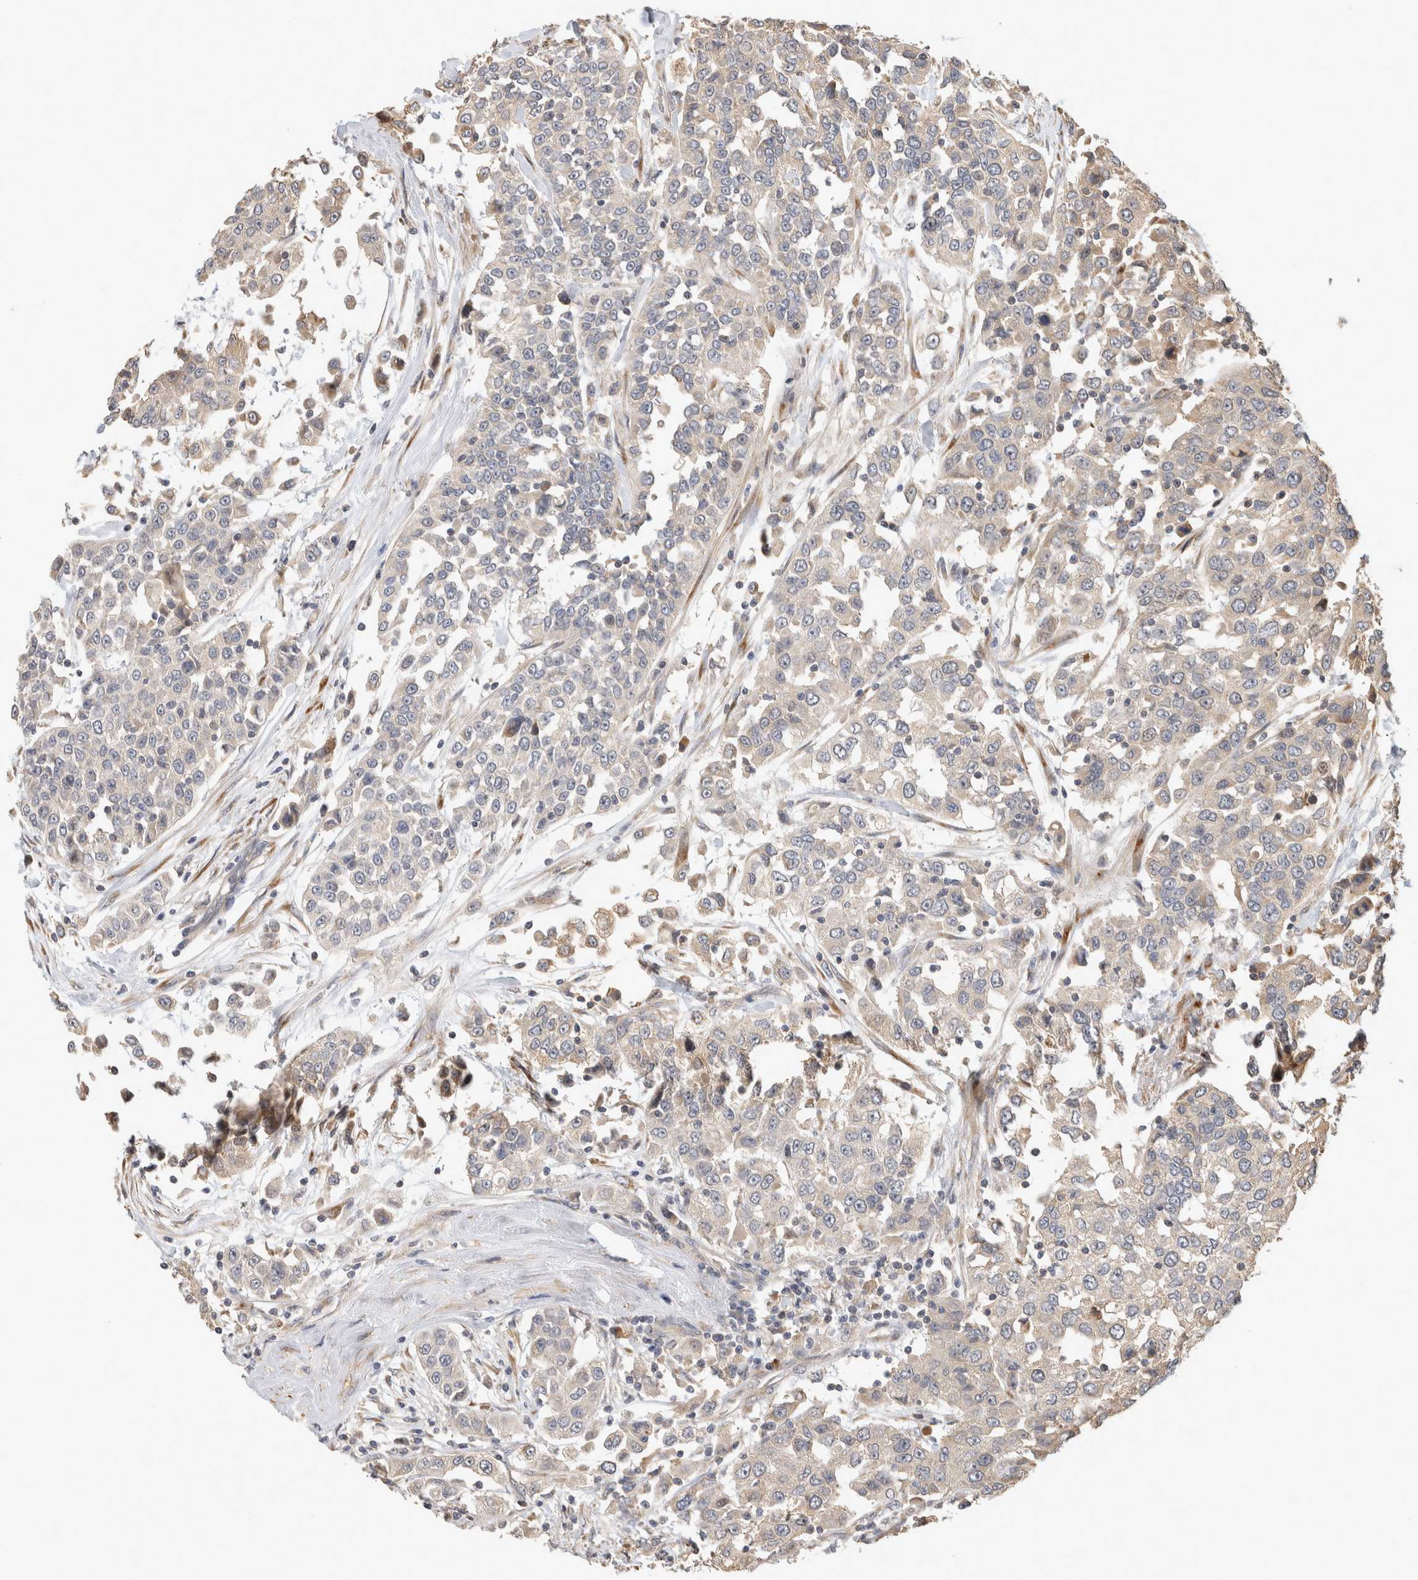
{"staining": {"intensity": "negative", "quantity": "none", "location": "none"}, "tissue": "urothelial cancer", "cell_type": "Tumor cells", "image_type": "cancer", "snomed": [{"axis": "morphology", "description": "Urothelial carcinoma, High grade"}, {"axis": "topography", "description": "Urinary bladder"}], "caption": "An immunohistochemistry image of urothelial carcinoma (high-grade) is shown. There is no staining in tumor cells of urothelial carcinoma (high-grade).", "gene": "PCDHB15", "patient": {"sex": "female", "age": 80}}